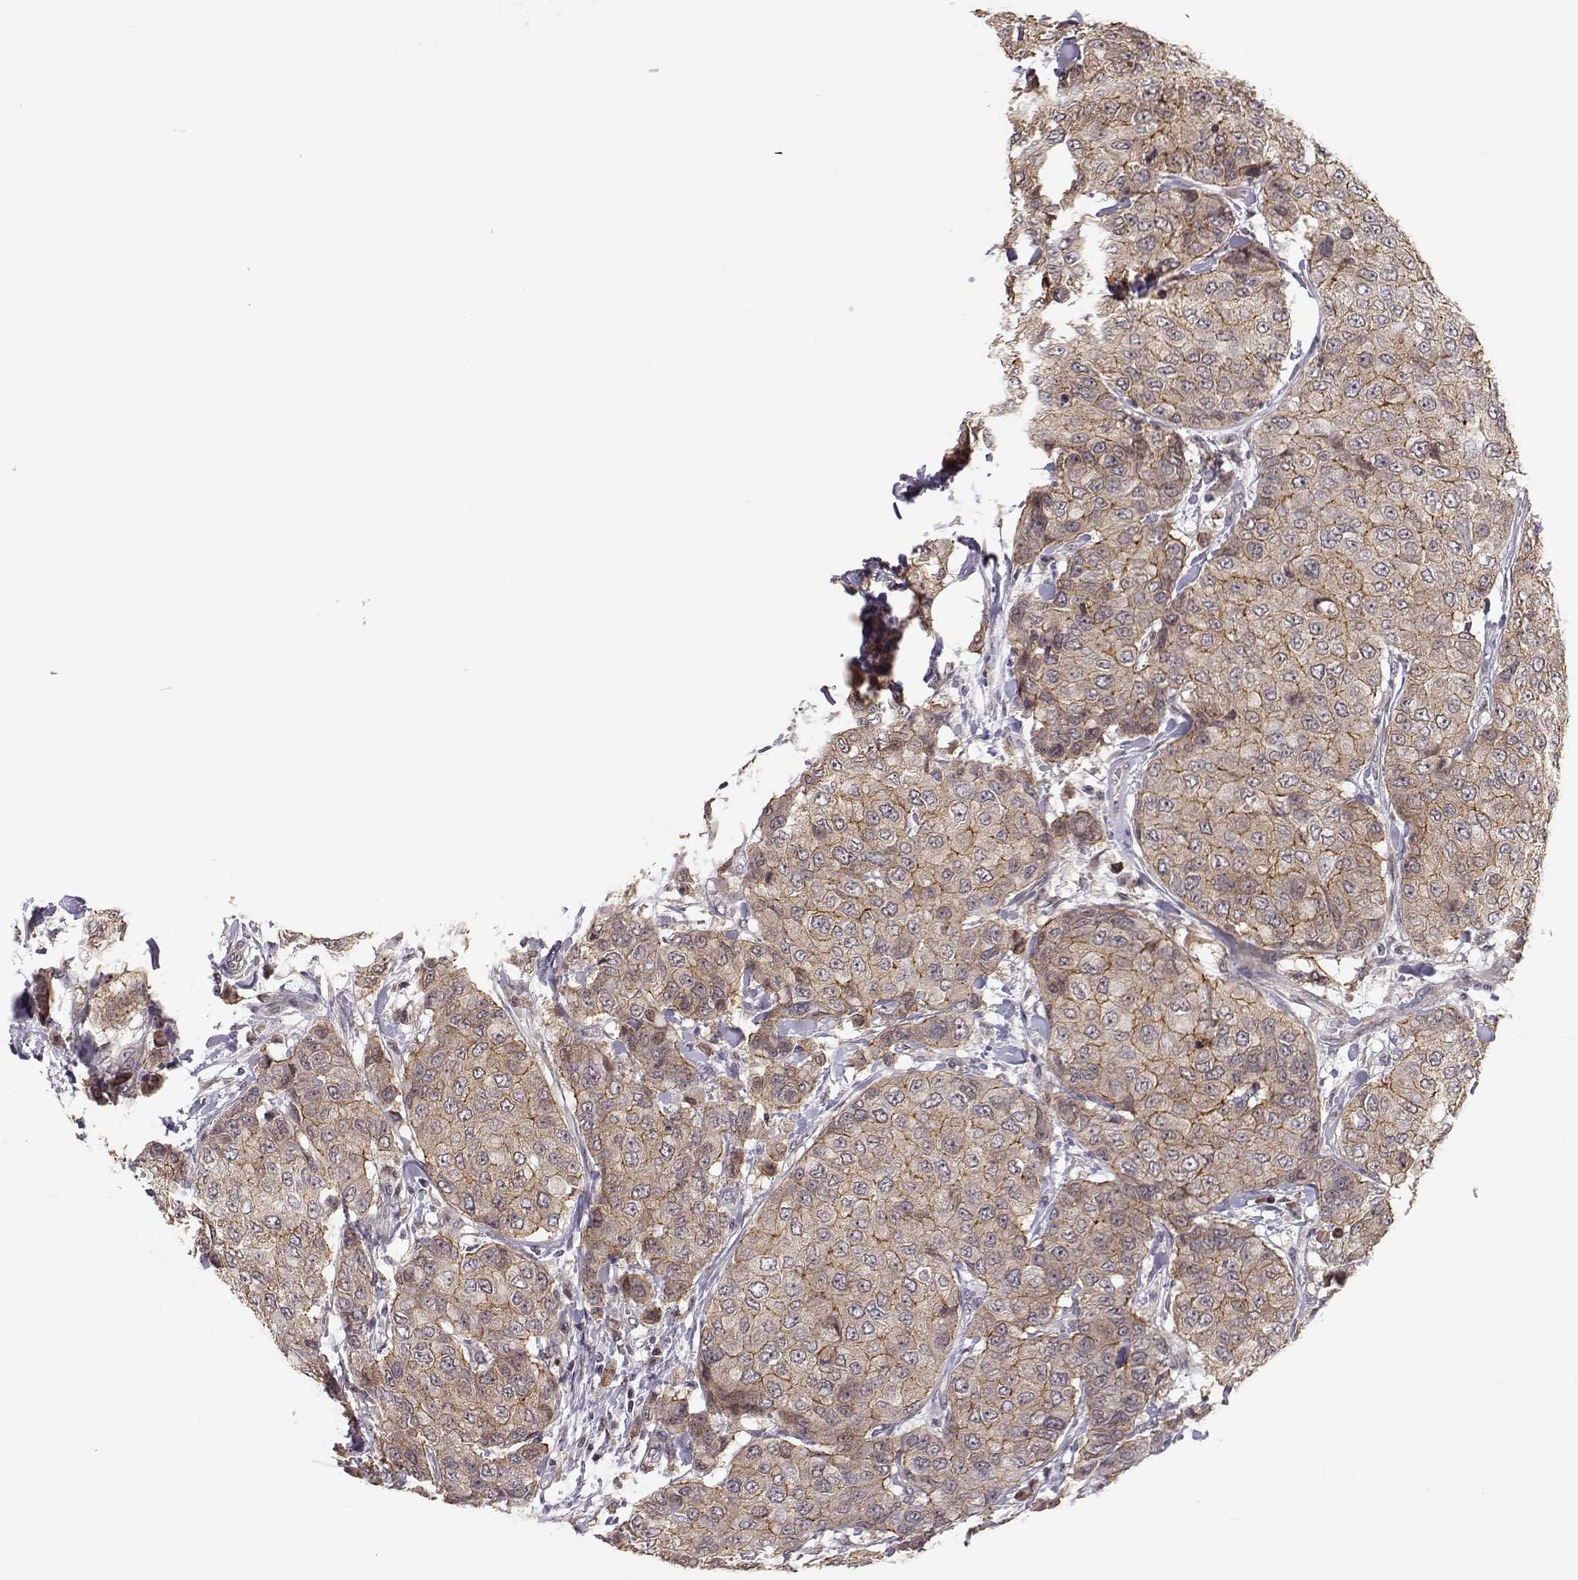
{"staining": {"intensity": "moderate", "quantity": "25%-75%", "location": "cytoplasmic/membranous"}, "tissue": "breast cancer", "cell_type": "Tumor cells", "image_type": "cancer", "snomed": [{"axis": "morphology", "description": "Duct carcinoma"}, {"axis": "topography", "description": "Breast"}], "caption": "Protein expression analysis of breast invasive ductal carcinoma exhibits moderate cytoplasmic/membranous staining in about 25%-75% of tumor cells.", "gene": "PLEKHG3", "patient": {"sex": "female", "age": 27}}